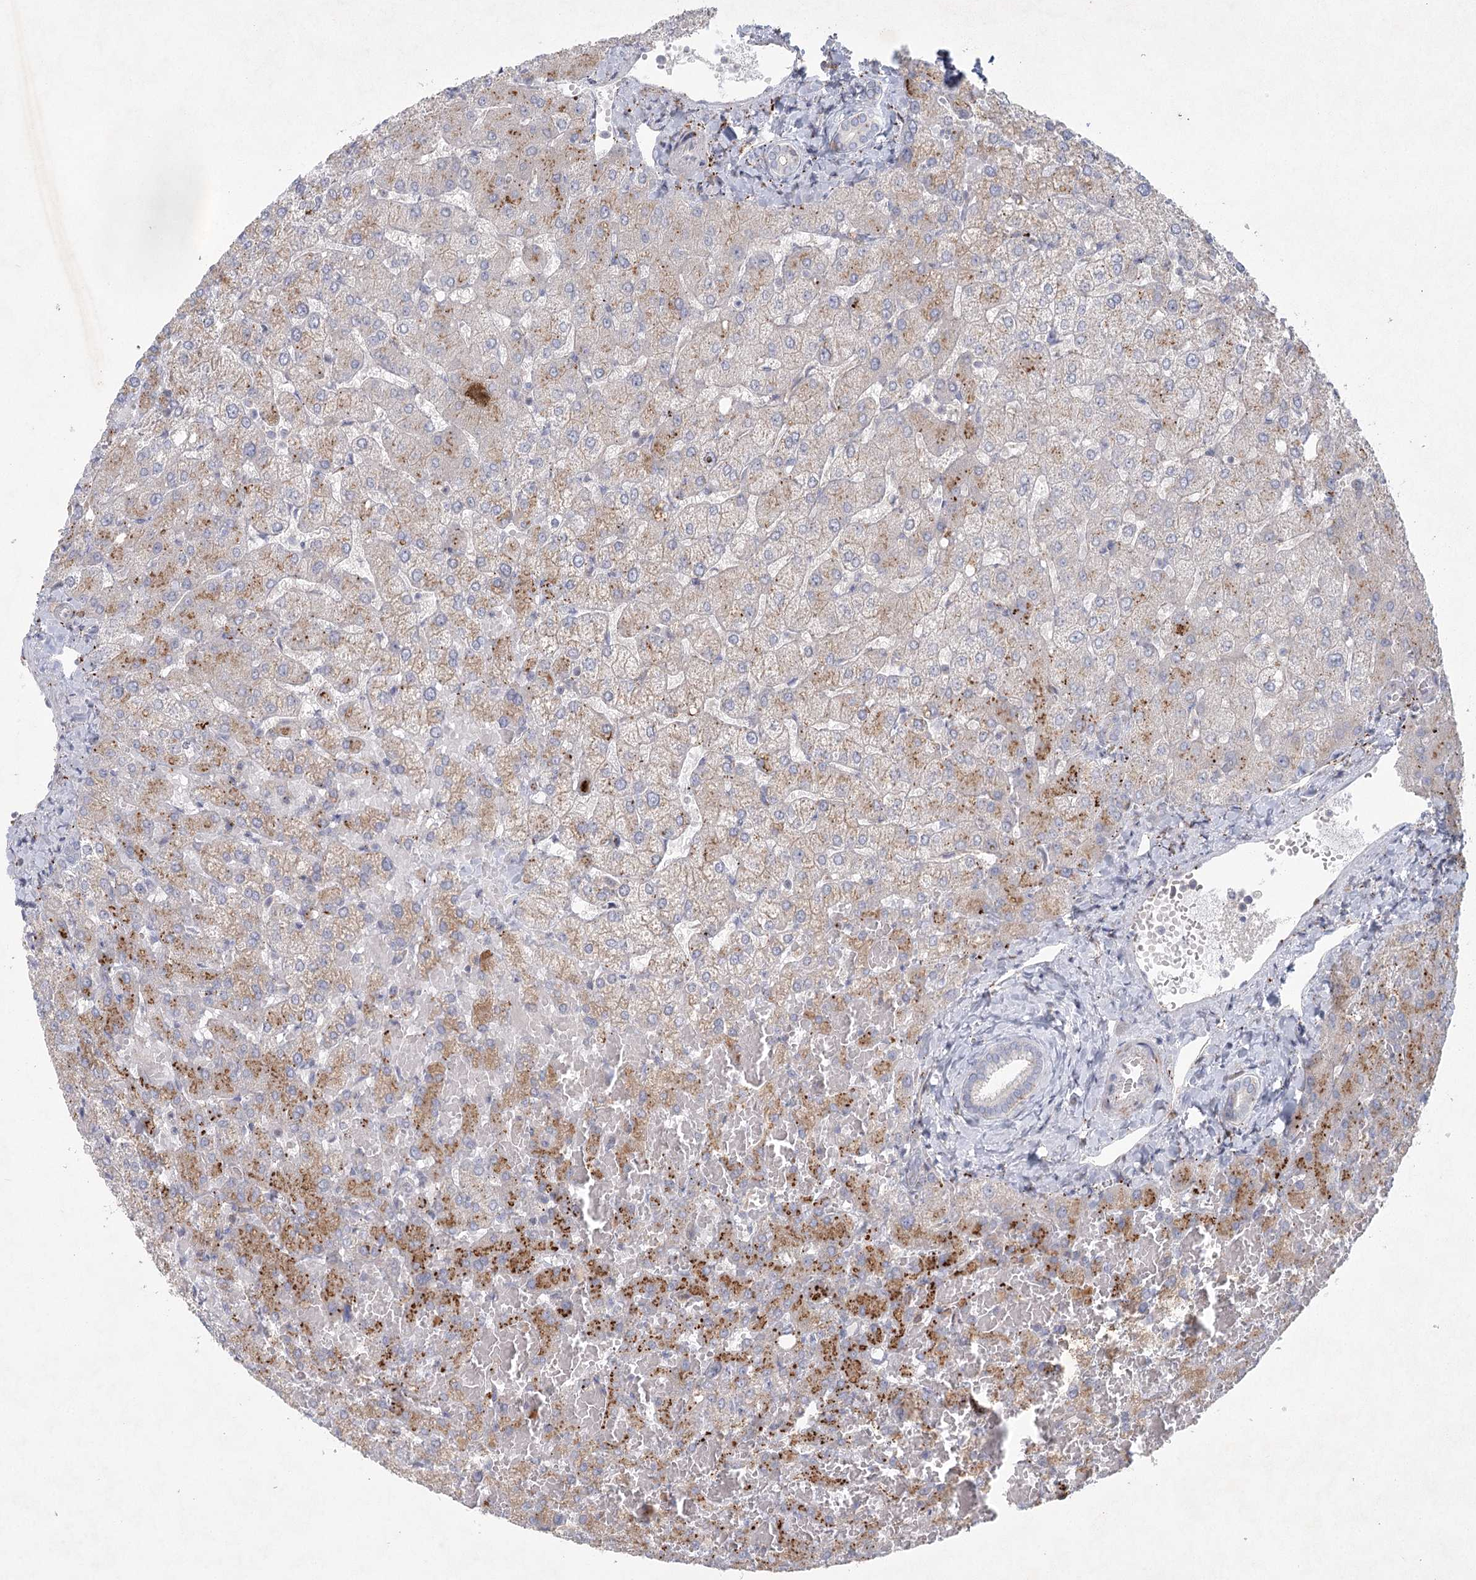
{"staining": {"intensity": "negative", "quantity": "none", "location": "none"}, "tissue": "liver", "cell_type": "Cholangiocytes", "image_type": "normal", "snomed": [{"axis": "morphology", "description": "Normal tissue, NOS"}, {"axis": "topography", "description": "Liver"}], "caption": "Immunohistochemistry (IHC) image of benign human liver stained for a protein (brown), which displays no positivity in cholangiocytes.", "gene": "FAM110C", "patient": {"sex": "female", "age": 54}}